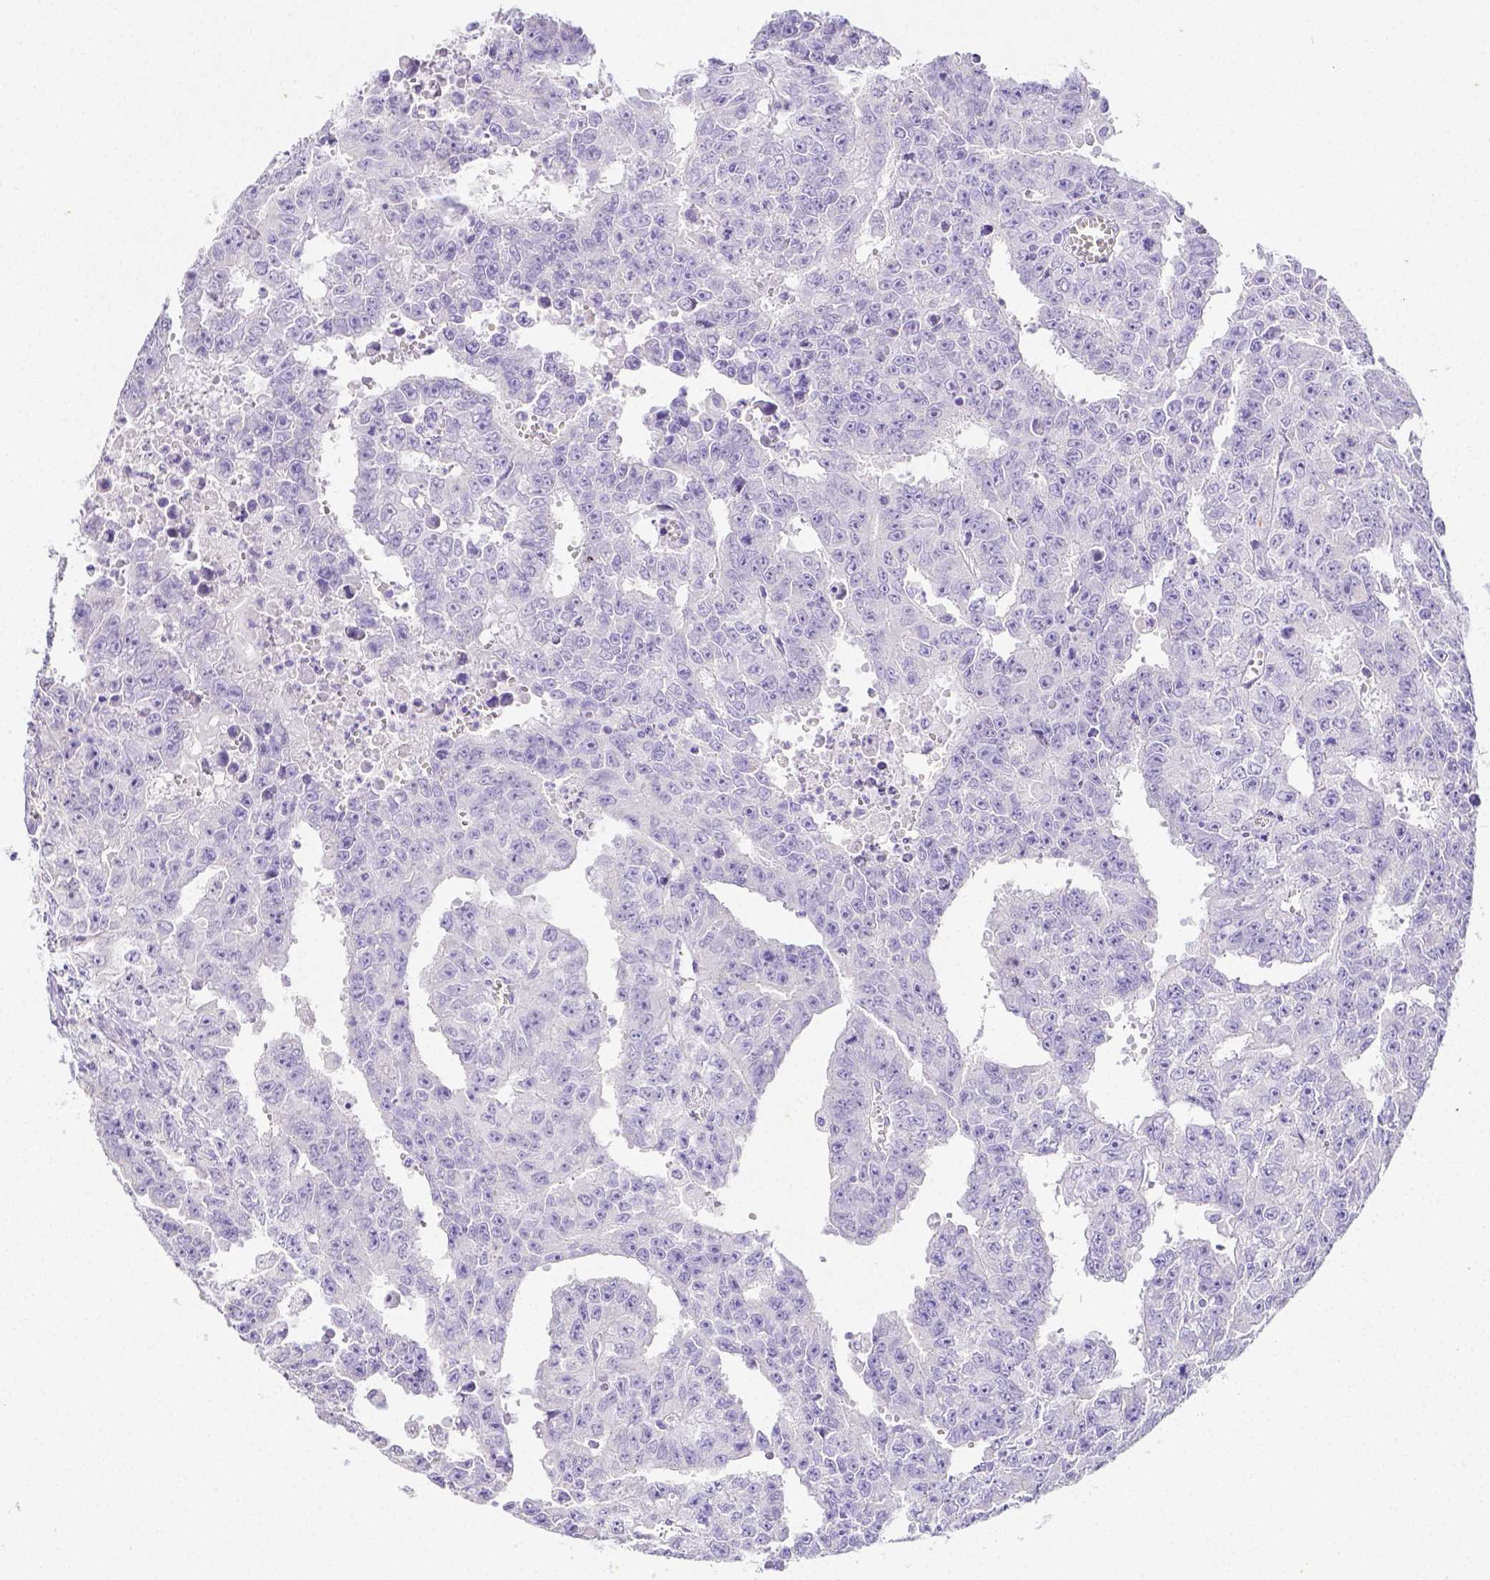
{"staining": {"intensity": "negative", "quantity": "none", "location": "none"}, "tissue": "testis cancer", "cell_type": "Tumor cells", "image_type": "cancer", "snomed": [{"axis": "morphology", "description": "Carcinoma, Embryonal, NOS"}, {"axis": "morphology", "description": "Teratoma, malignant, NOS"}, {"axis": "topography", "description": "Testis"}], "caption": "IHC of testis teratoma (malignant) exhibits no positivity in tumor cells.", "gene": "ARHGAP36", "patient": {"sex": "male", "age": 24}}